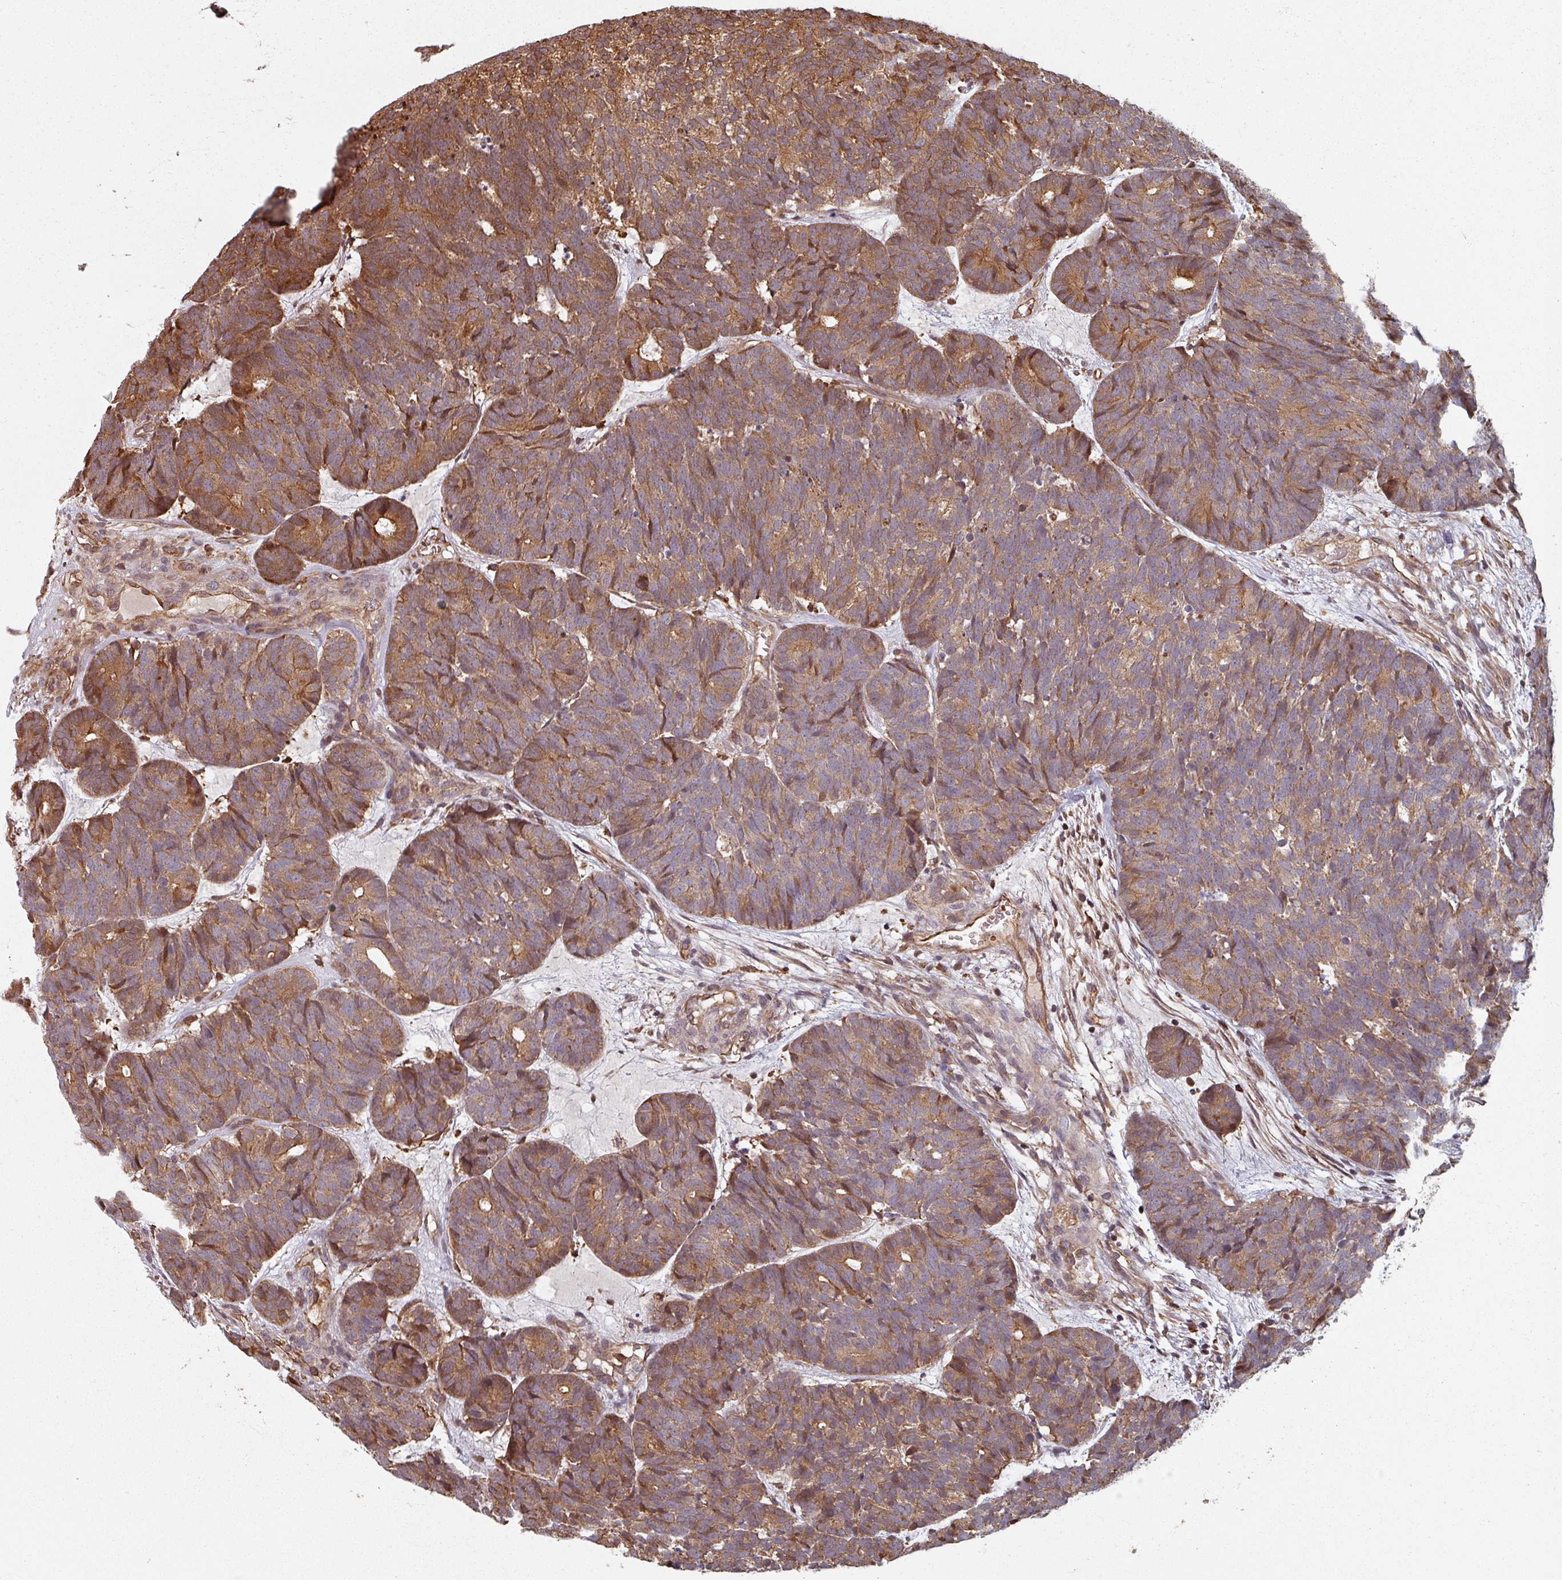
{"staining": {"intensity": "moderate", "quantity": ">75%", "location": "cytoplasmic/membranous"}, "tissue": "head and neck cancer", "cell_type": "Tumor cells", "image_type": "cancer", "snomed": [{"axis": "morphology", "description": "Adenocarcinoma, NOS"}, {"axis": "topography", "description": "Head-Neck"}], "caption": "Human adenocarcinoma (head and neck) stained with a brown dye displays moderate cytoplasmic/membranous positive positivity in approximately >75% of tumor cells.", "gene": "EID1", "patient": {"sex": "female", "age": 81}}